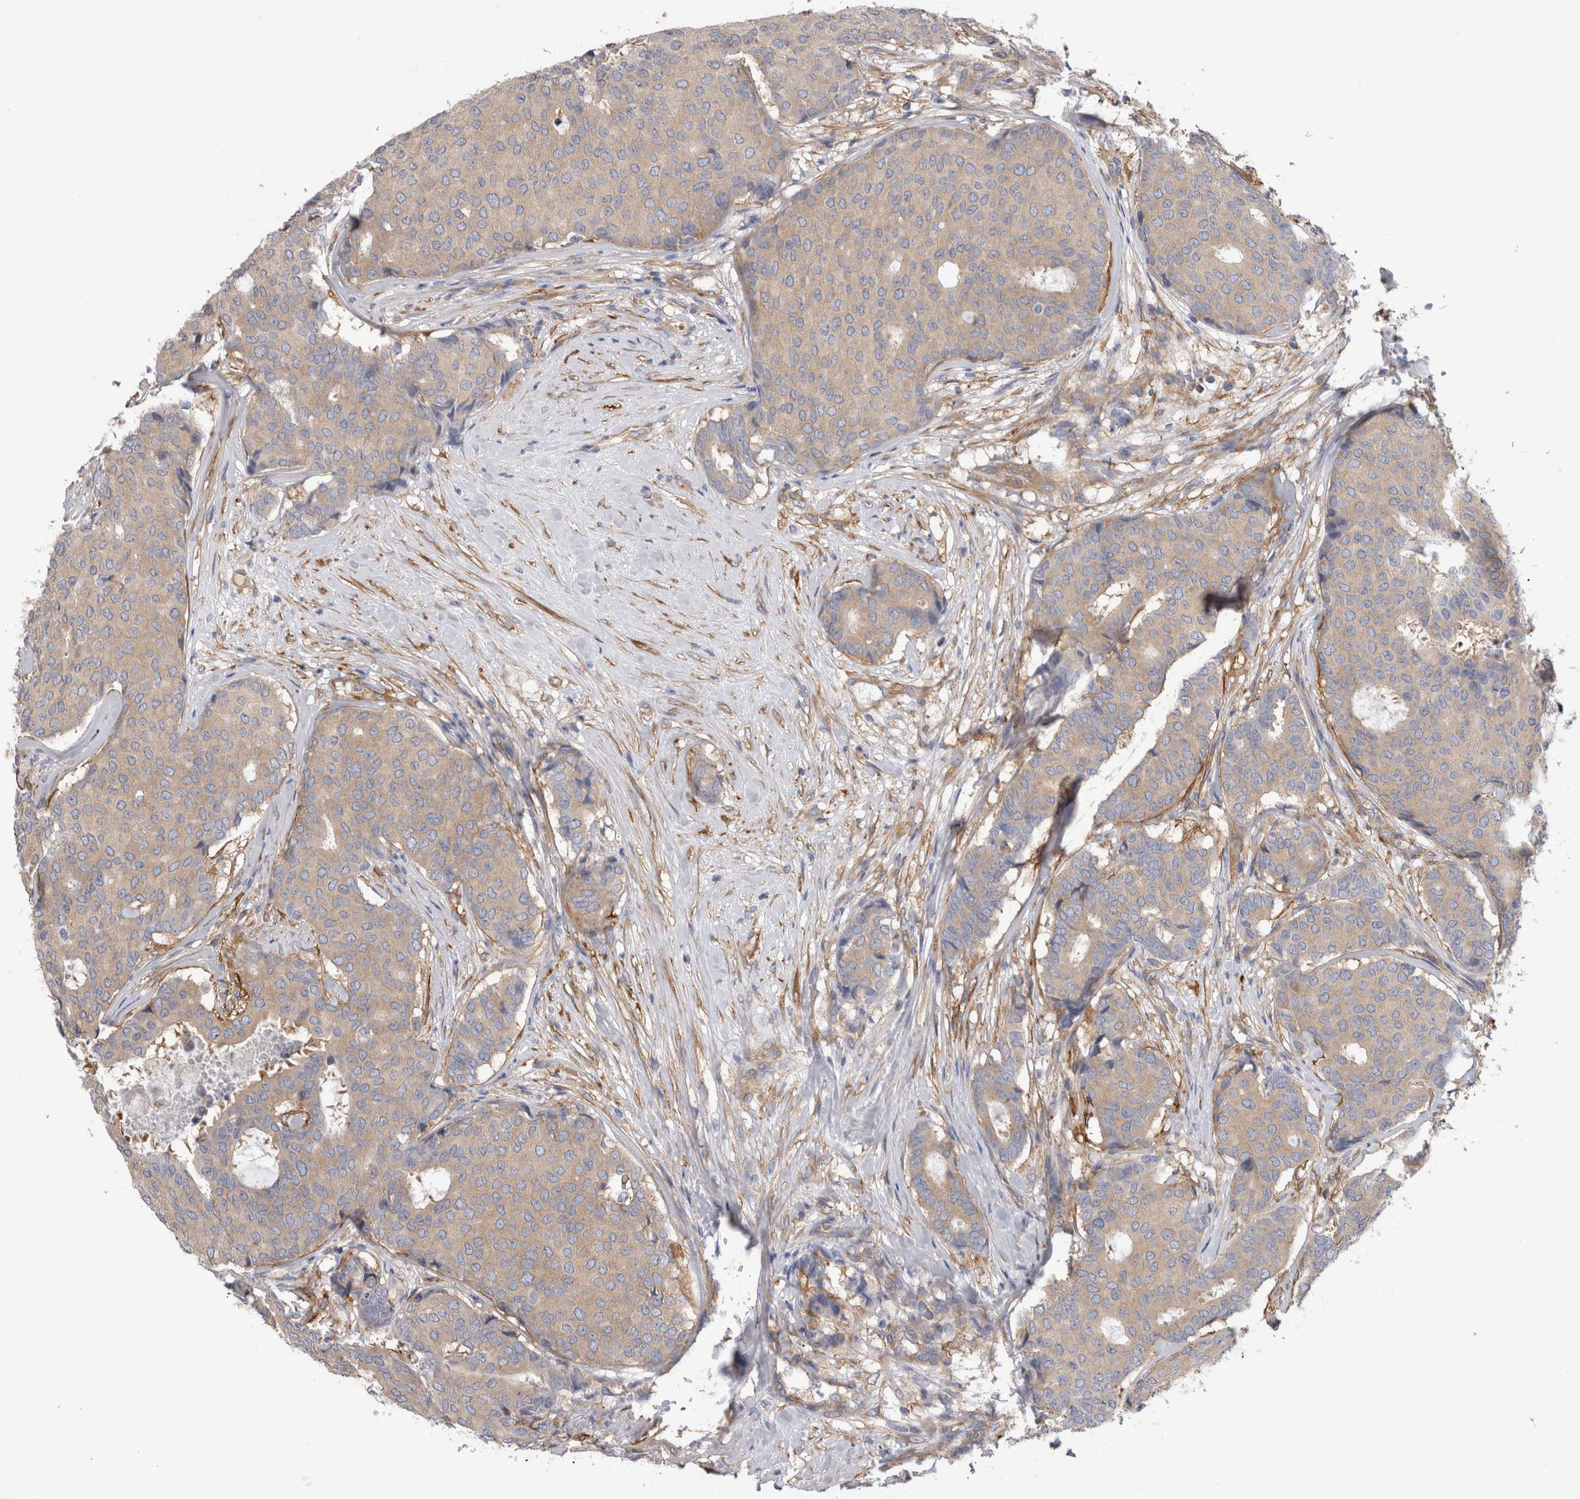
{"staining": {"intensity": "negative", "quantity": "none", "location": "none"}, "tissue": "breast cancer", "cell_type": "Tumor cells", "image_type": "cancer", "snomed": [{"axis": "morphology", "description": "Duct carcinoma"}, {"axis": "topography", "description": "Breast"}], "caption": "Breast cancer (invasive ductal carcinoma) stained for a protein using immunohistochemistry displays no staining tumor cells.", "gene": "EPRS1", "patient": {"sex": "female", "age": 75}}